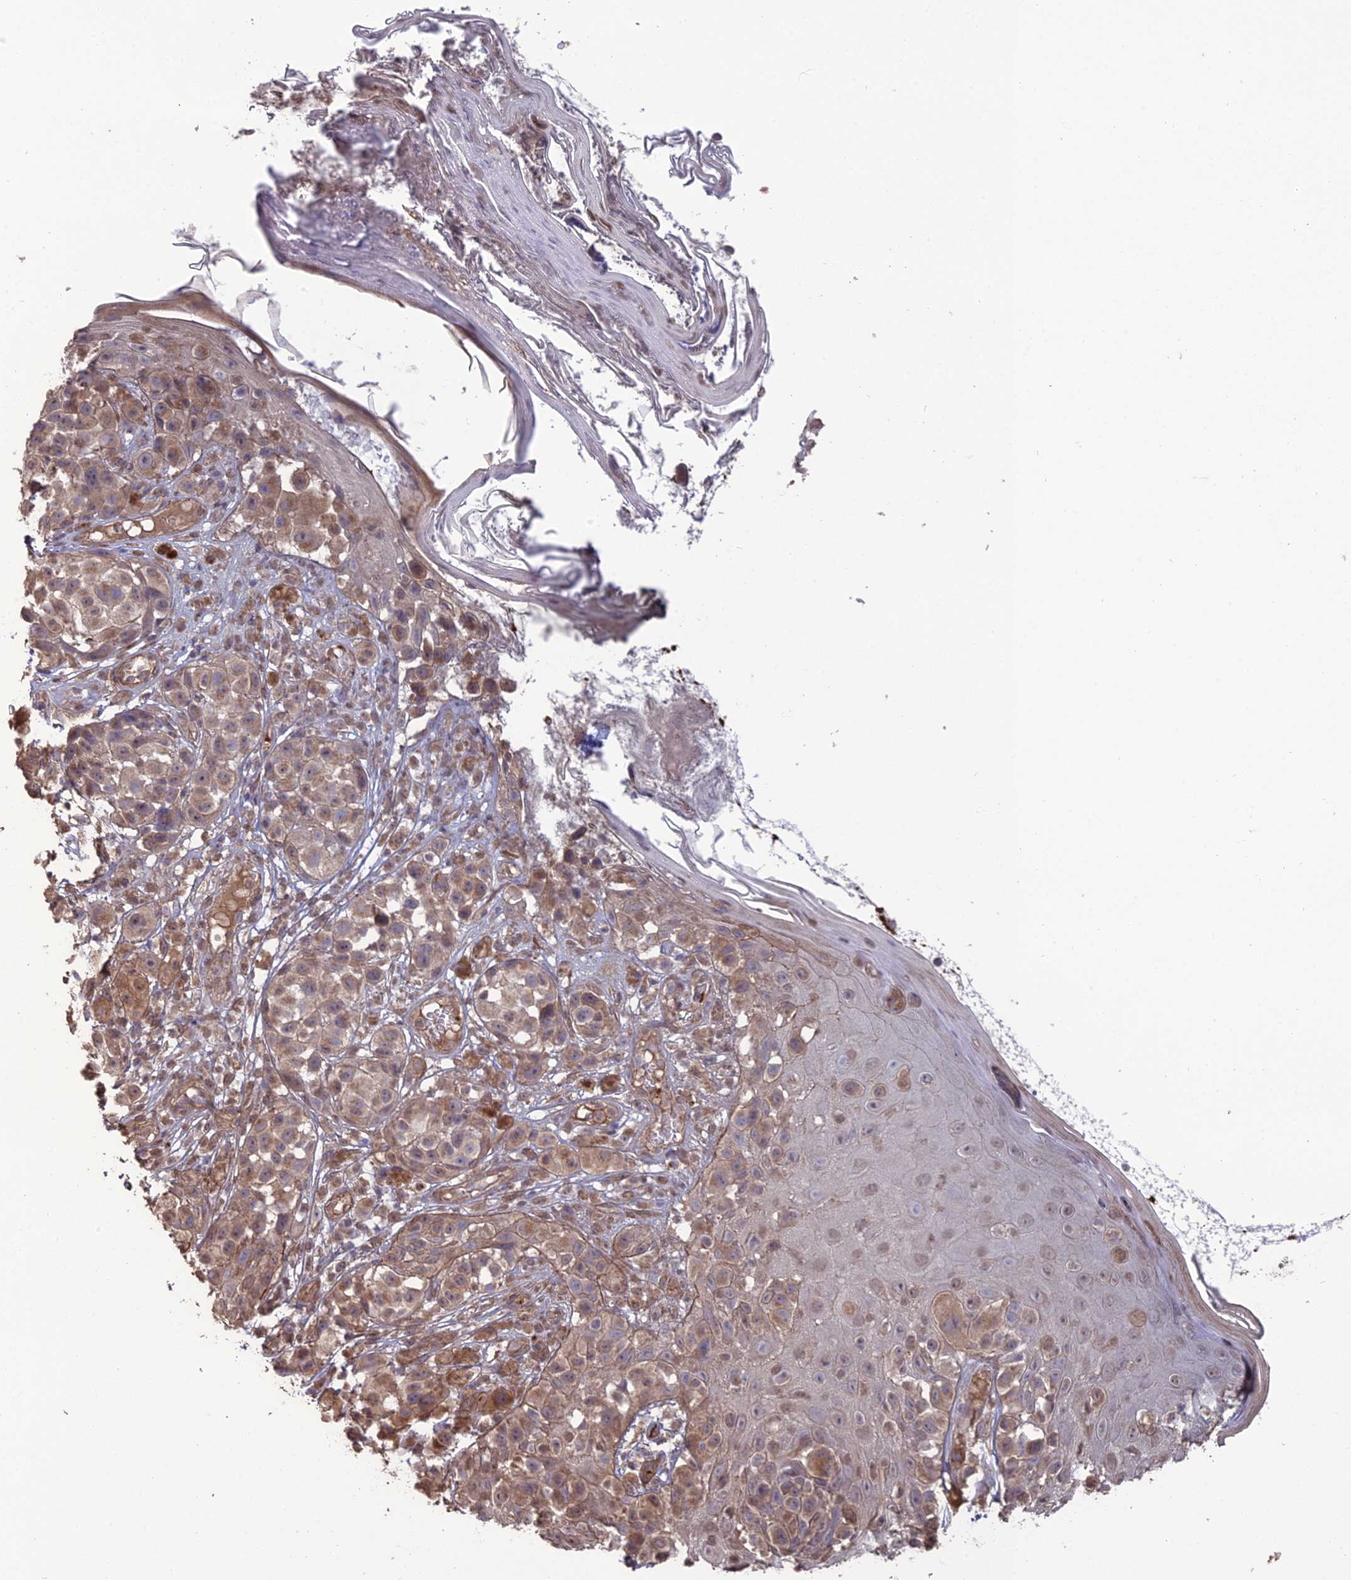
{"staining": {"intensity": "weak", "quantity": "25%-75%", "location": "cytoplasmic/membranous"}, "tissue": "melanoma", "cell_type": "Tumor cells", "image_type": "cancer", "snomed": [{"axis": "morphology", "description": "Malignant melanoma, NOS"}, {"axis": "topography", "description": "Skin"}], "caption": "Immunohistochemical staining of human melanoma displays low levels of weak cytoplasmic/membranous positivity in about 25%-75% of tumor cells.", "gene": "ATP6V0A2", "patient": {"sex": "male", "age": 38}}